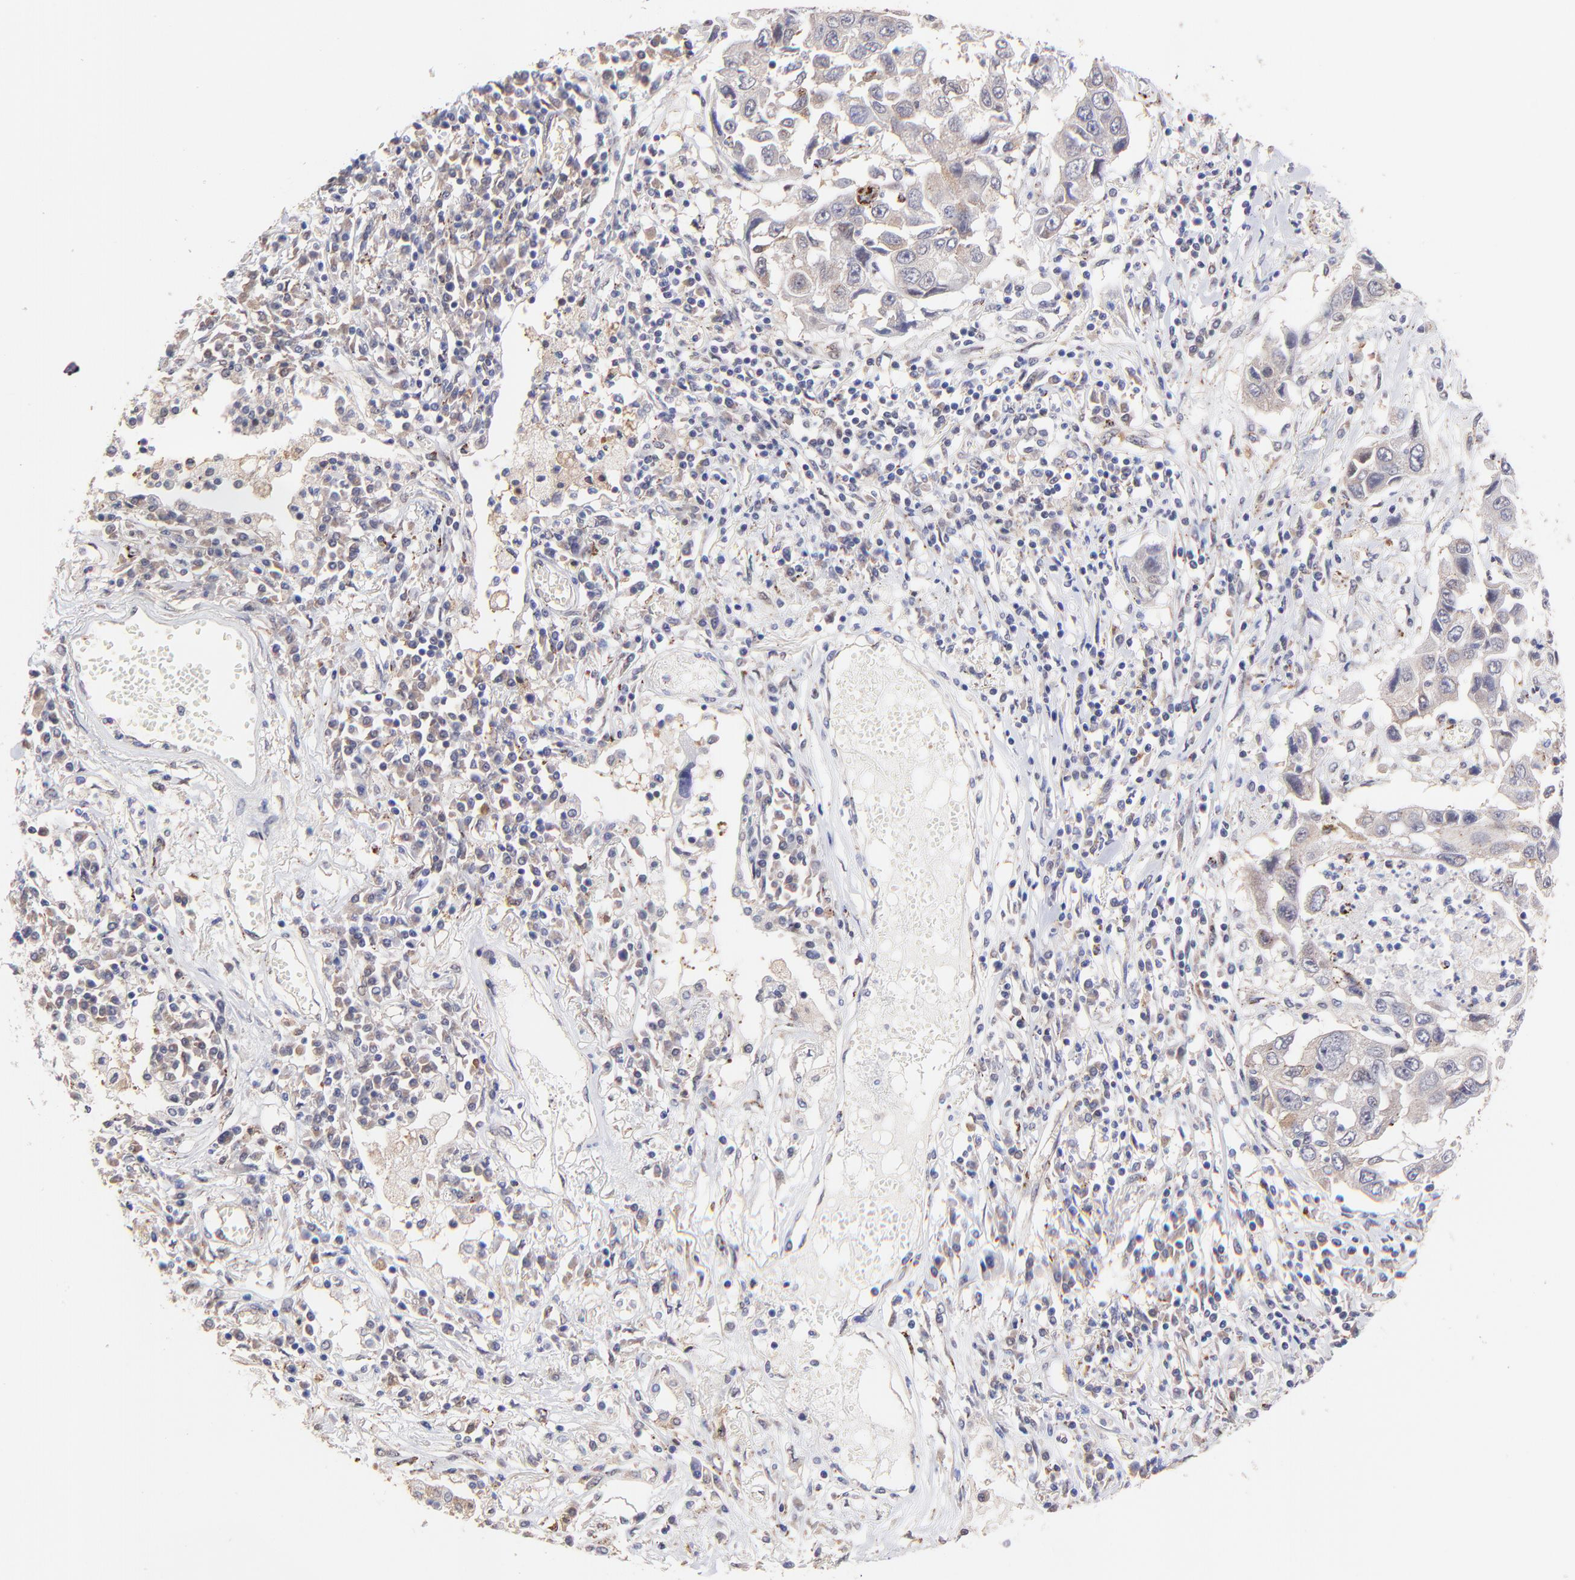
{"staining": {"intensity": "weak", "quantity": "<25%", "location": "cytoplasmic/membranous"}, "tissue": "lung cancer", "cell_type": "Tumor cells", "image_type": "cancer", "snomed": [{"axis": "morphology", "description": "Squamous cell carcinoma, NOS"}, {"axis": "topography", "description": "Lung"}], "caption": "DAB immunohistochemical staining of squamous cell carcinoma (lung) displays no significant staining in tumor cells.", "gene": "ZNF747", "patient": {"sex": "male", "age": 71}}